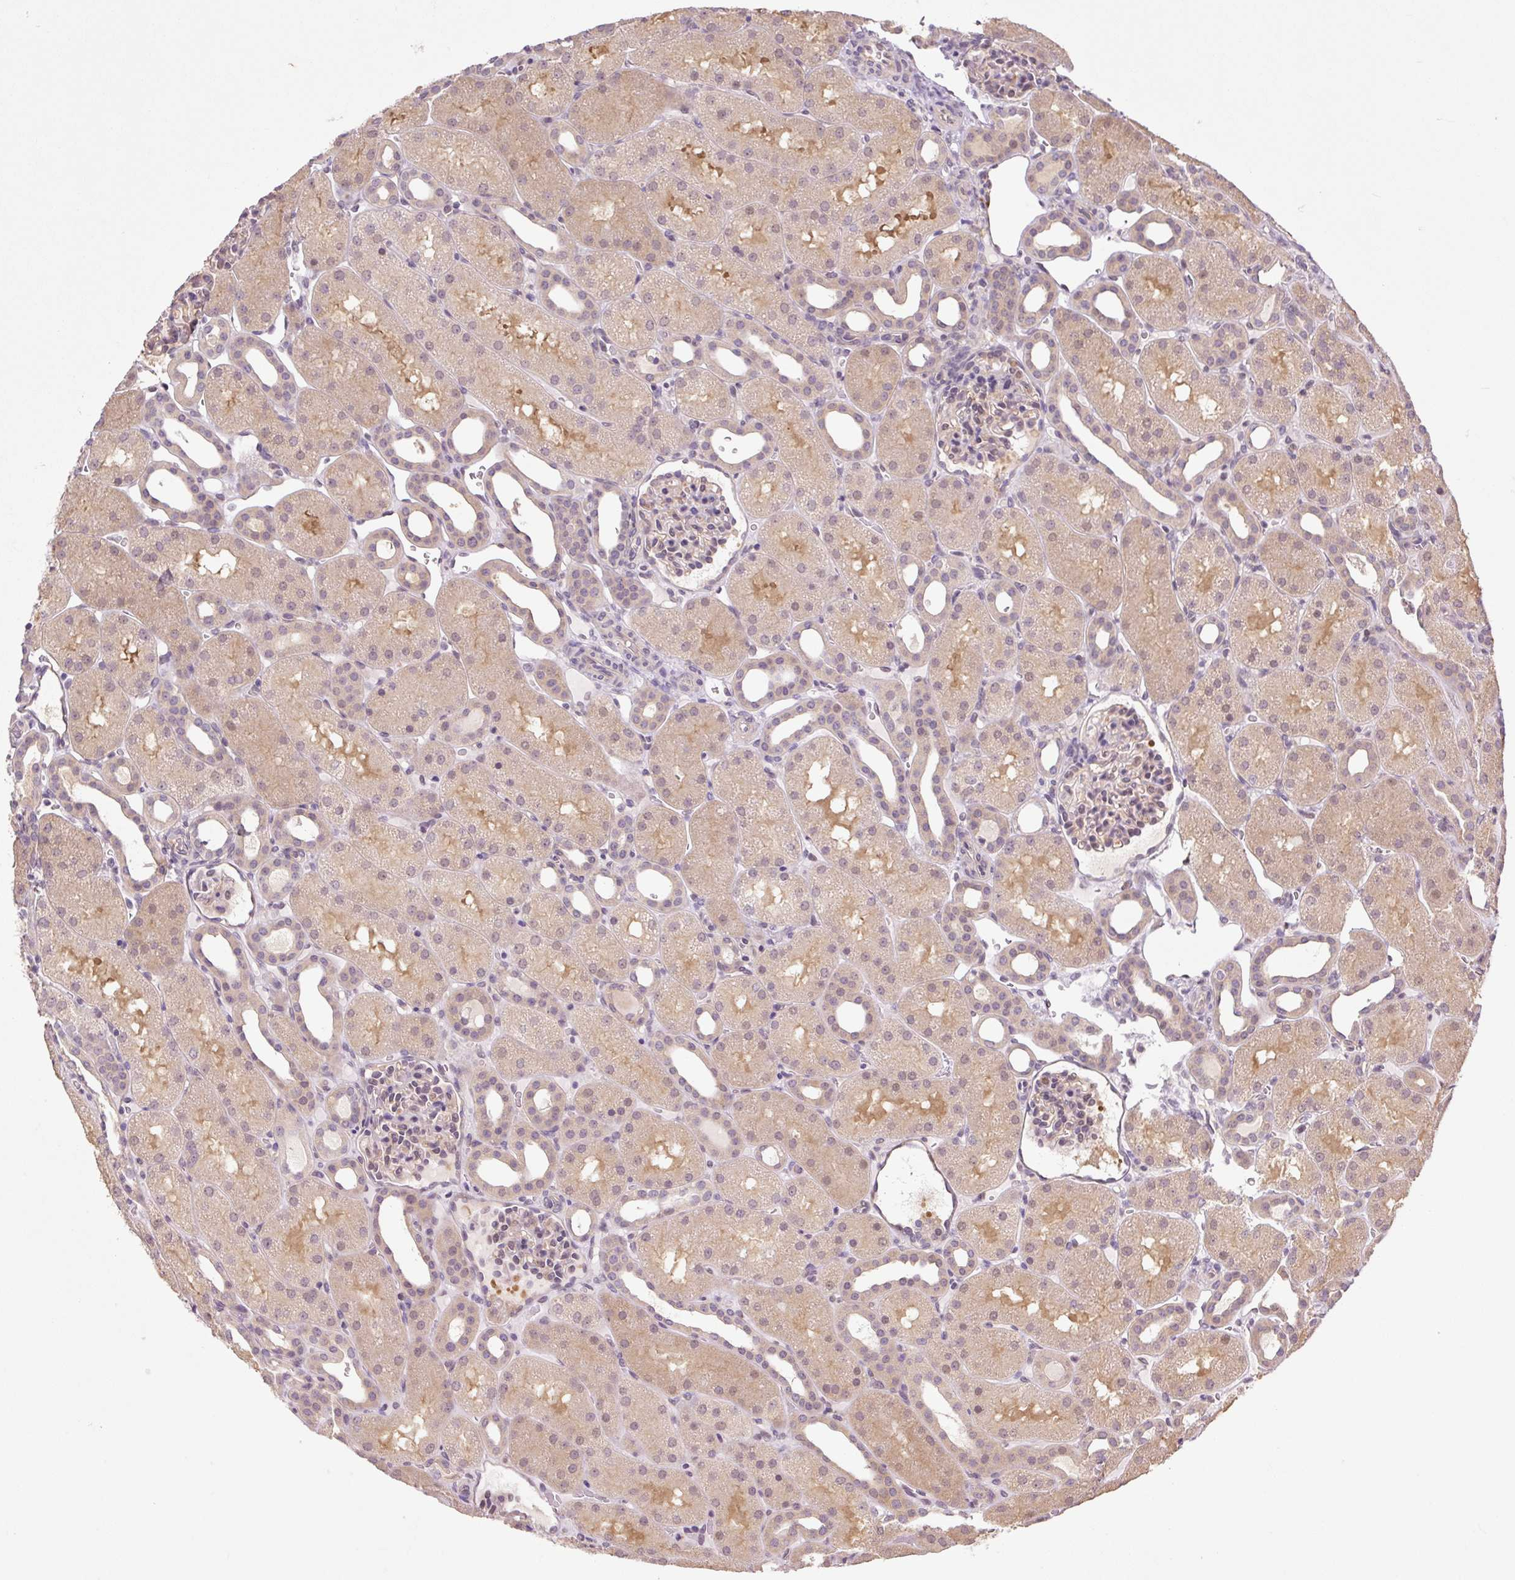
{"staining": {"intensity": "moderate", "quantity": "25%-75%", "location": "cytoplasmic/membranous"}, "tissue": "kidney", "cell_type": "Cells in glomeruli", "image_type": "normal", "snomed": [{"axis": "morphology", "description": "Normal tissue, NOS"}, {"axis": "topography", "description": "Kidney"}], "caption": "Immunohistochemistry photomicrograph of benign human kidney stained for a protein (brown), which displays medium levels of moderate cytoplasmic/membranous staining in approximately 25%-75% of cells in glomeruli.", "gene": "TPT1", "patient": {"sex": "male", "age": 2}}